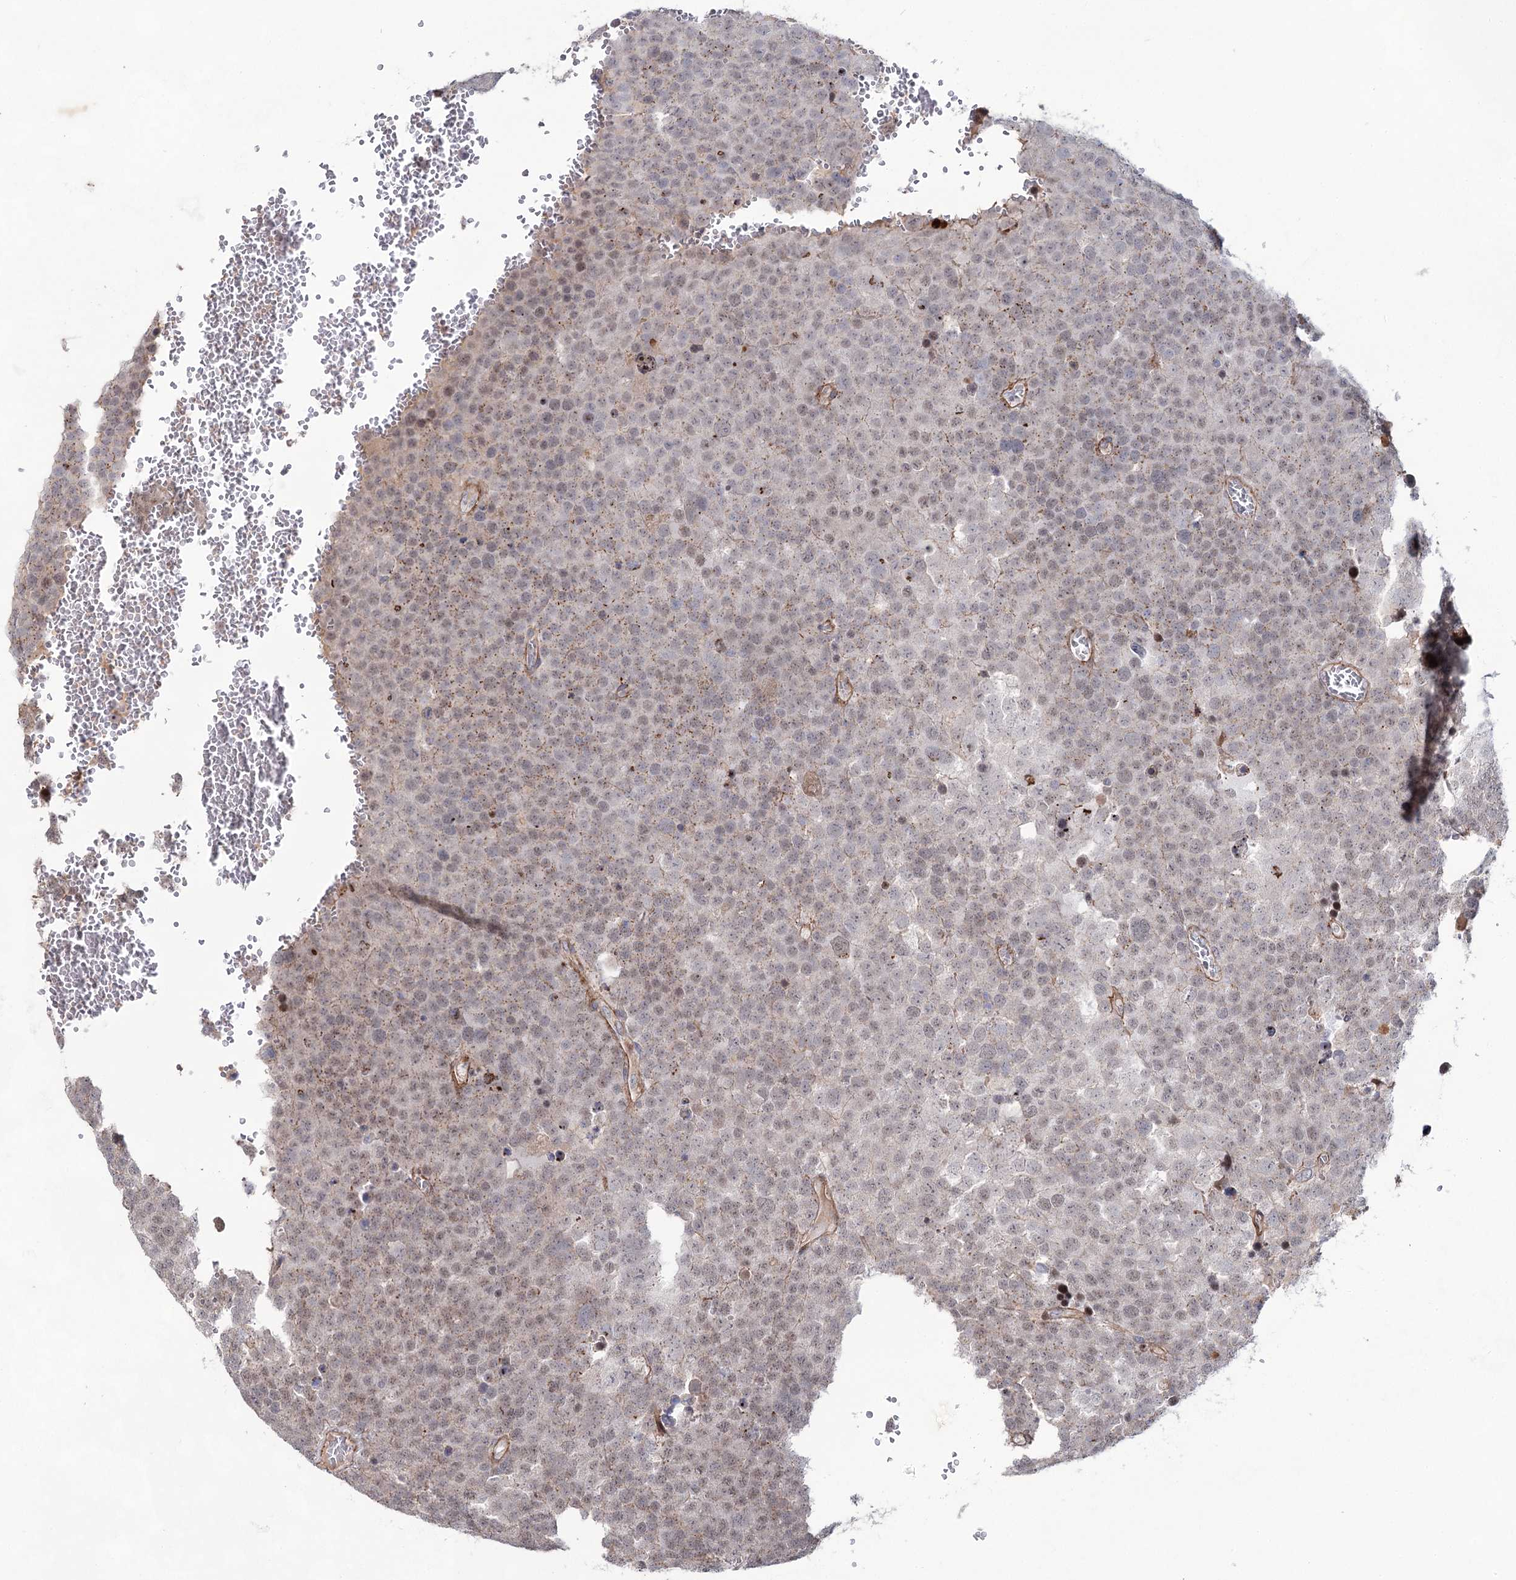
{"staining": {"intensity": "moderate", "quantity": "<25%", "location": "cytoplasmic/membranous"}, "tissue": "testis cancer", "cell_type": "Tumor cells", "image_type": "cancer", "snomed": [{"axis": "morphology", "description": "Seminoma, NOS"}, {"axis": "topography", "description": "Testis"}], "caption": "Immunohistochemical staining of seminoma (testis) demonstrates moderate cytoplasmic/membranous protein staining in about <25% of tumor cells.", "gene": "ATL2", "patient": {"sex": "male", "age": 71}}